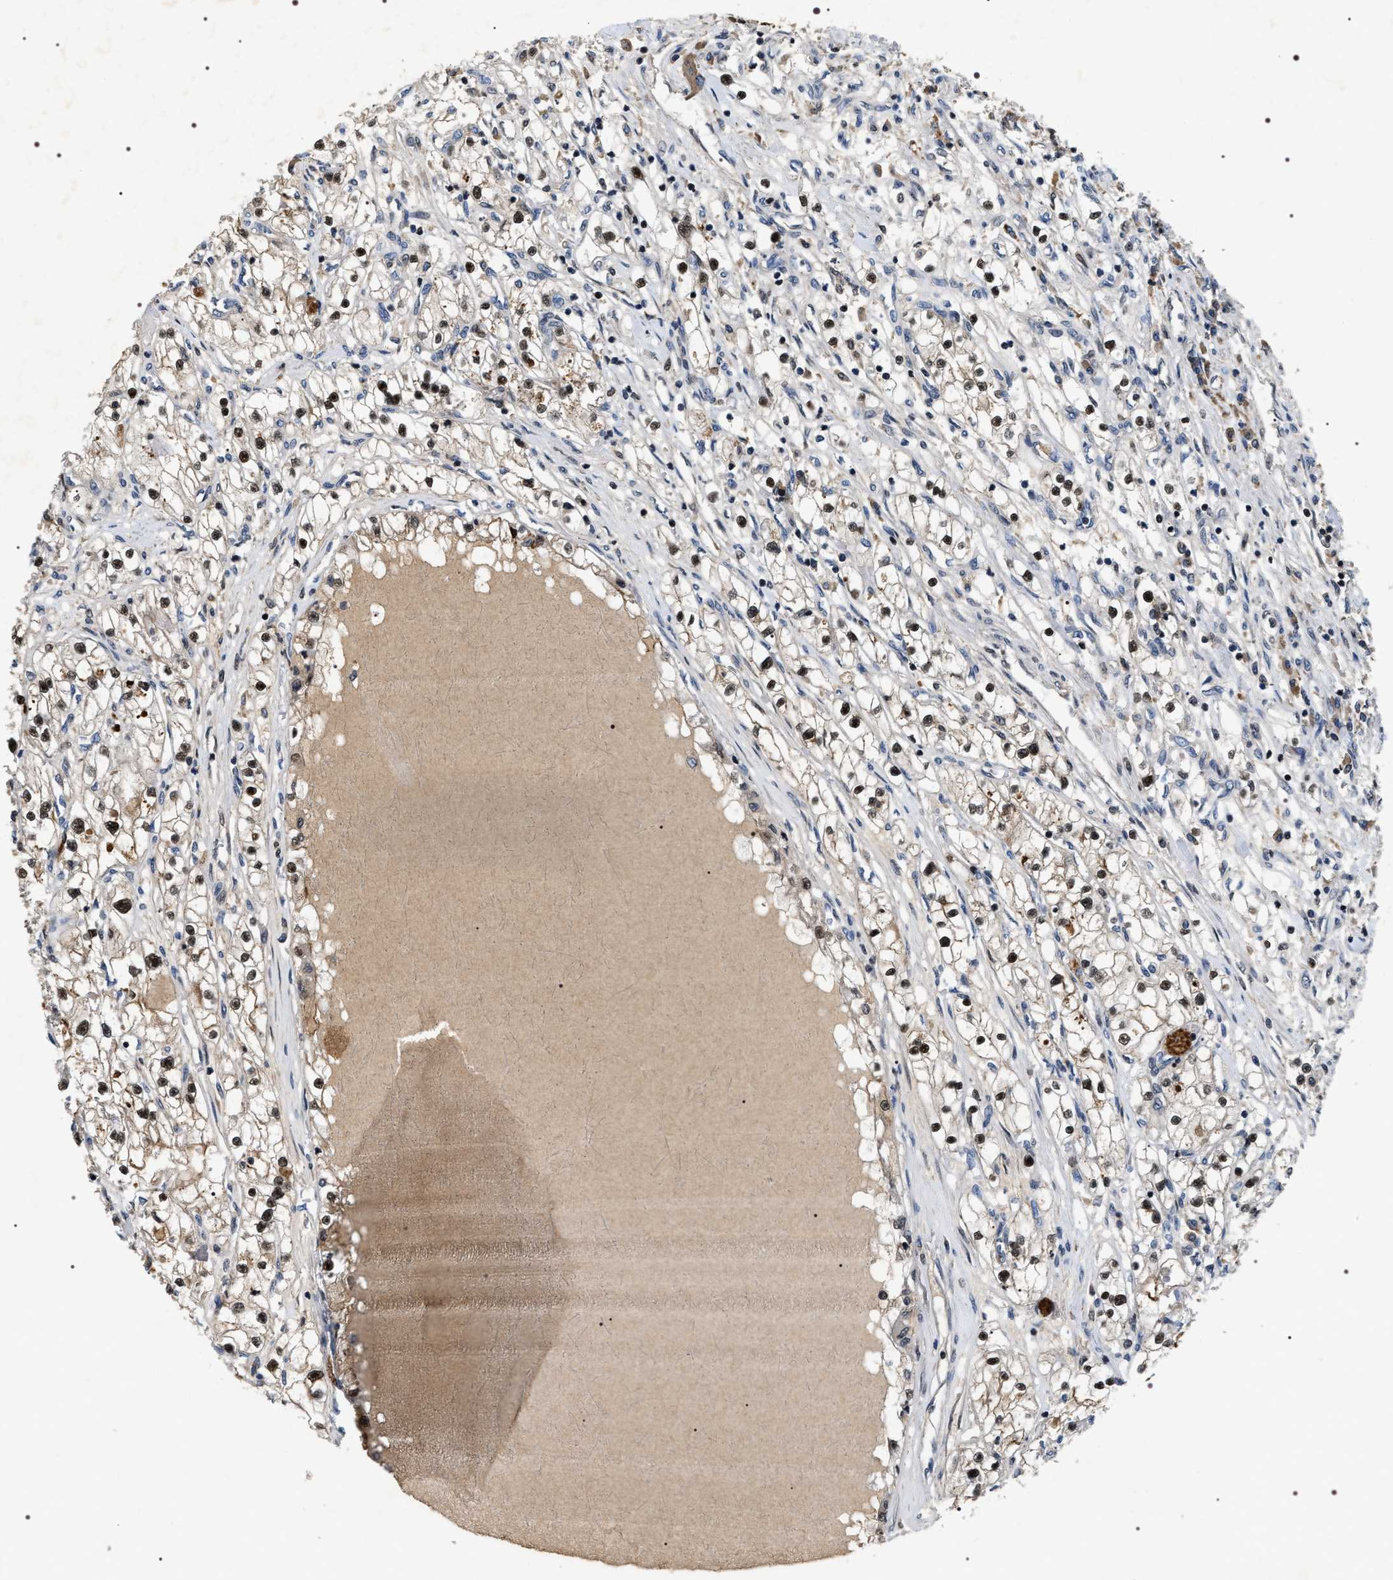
{"staining": {"intensity": "strong", "quantity": "25%-75%", "location": "cytoplasmic/membranous,nuclear"}, "tissue": "renal cancer", "cell_type": "Tumor cells", "image_type": "cancer", "snomed": [{"axis": "morphology", "description": "Adenocarcinoma, NOS"}, {"axis": "topography", "description": "Kidney"}], "caption": "Renal cancer (adenocarcinoma) stained with IHC shows strong cytoplasmic/membranous and nuclear expression in about 25%-75% of tumor cells.", "gene": "C7orf25", "patient": {"sex": "male", "age": 68}}